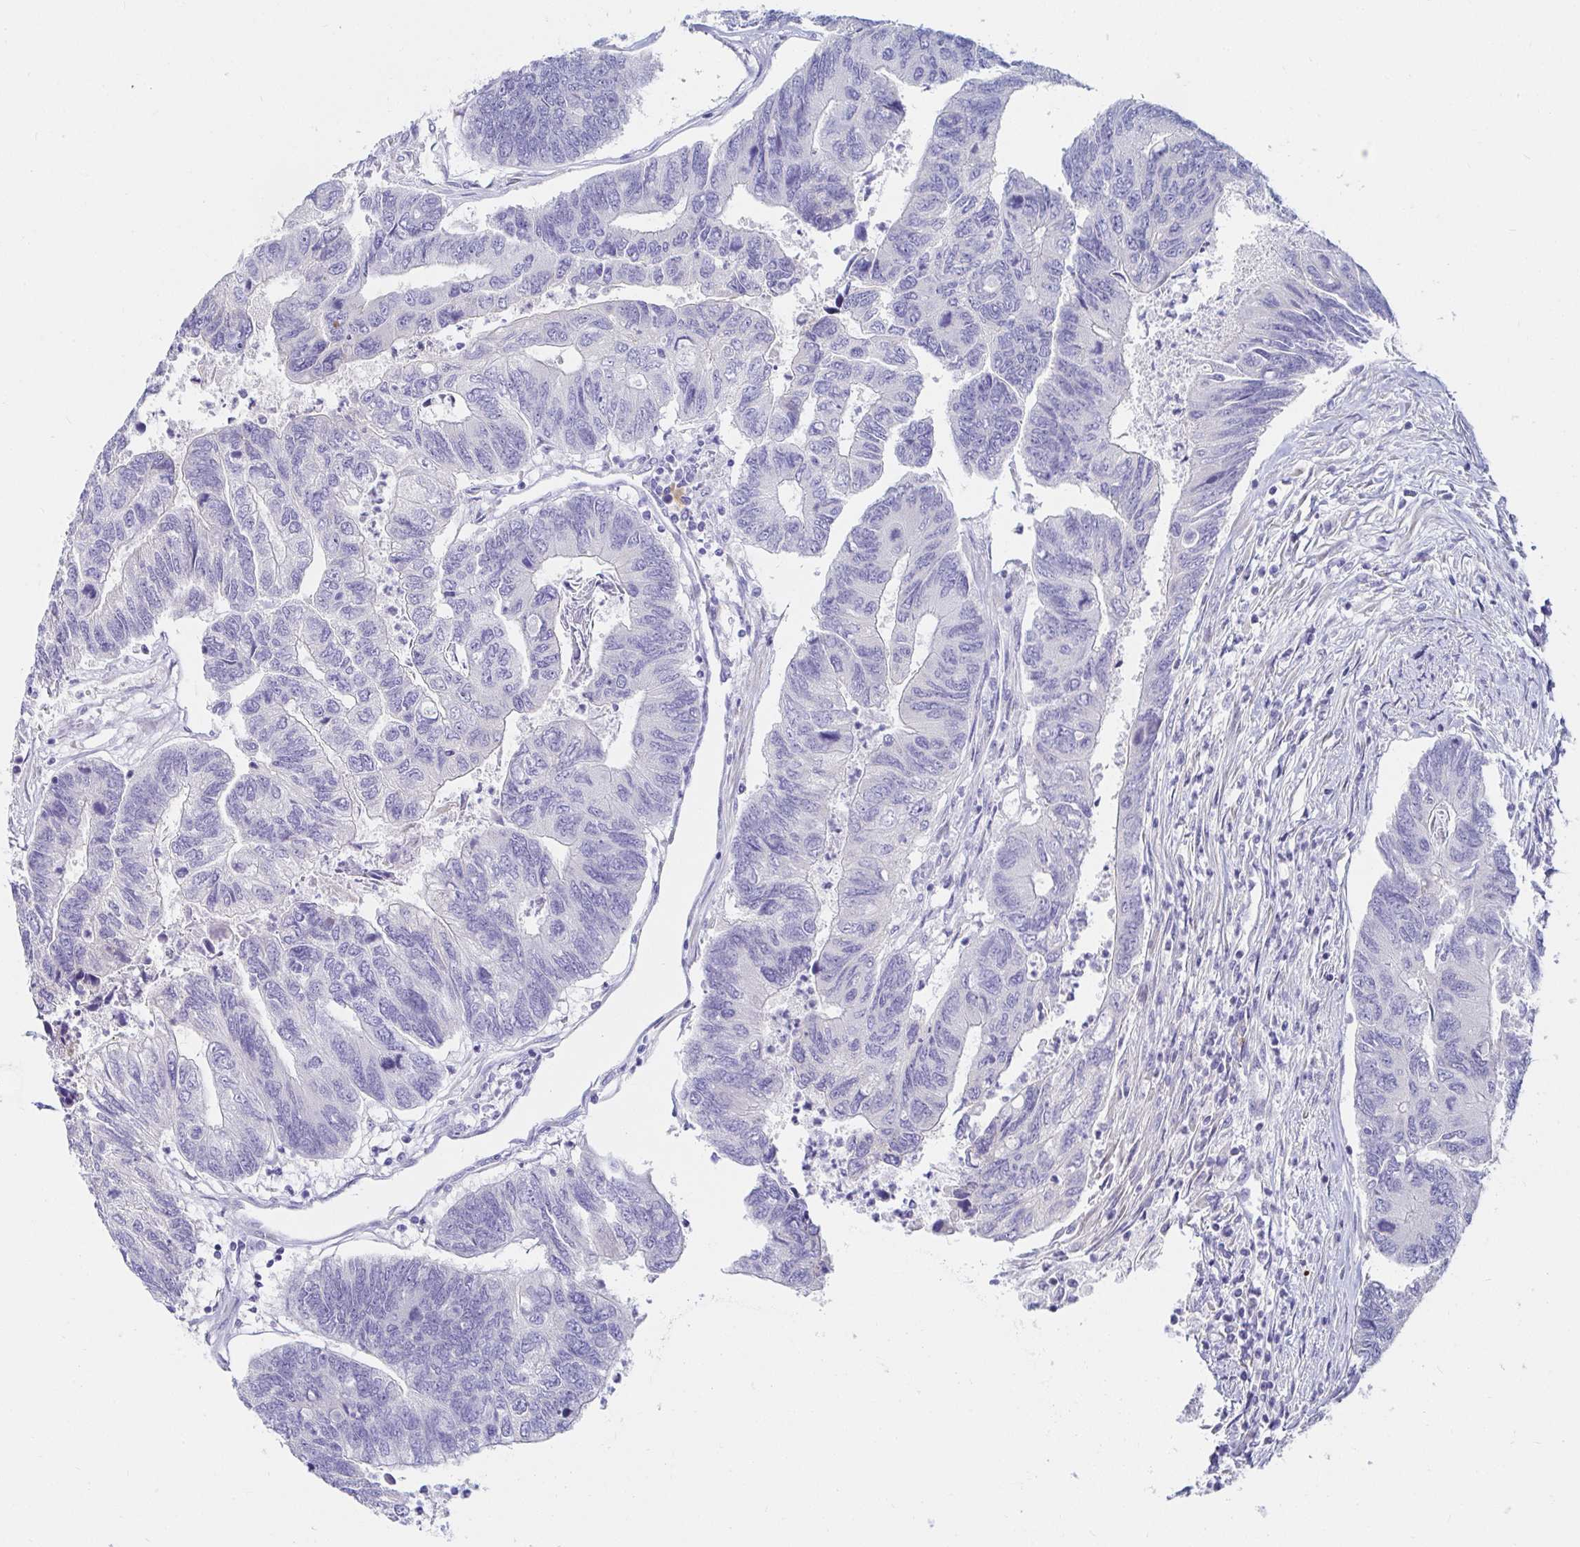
{"staining": {"intensity": "negative", "quantity": "none", "location": "none"}, "tissue": "colorectal cancer", "cell_type": "Tumor cells", "image_type": "cancer", "snomed": [{"axis": "morphology", "description": "Adenocarcinoma, NOS"}, {"axis": "topography", "description": "Colon"}], "caption": "IHC photomicrograph of neoplastic tissue: human colorectal cancer (adenocarcinoma) stained with DAB displays no significant protein staining in tumor cells.", "gene": "C4orf17", "patient": {"sex": "female", "age": 67}}